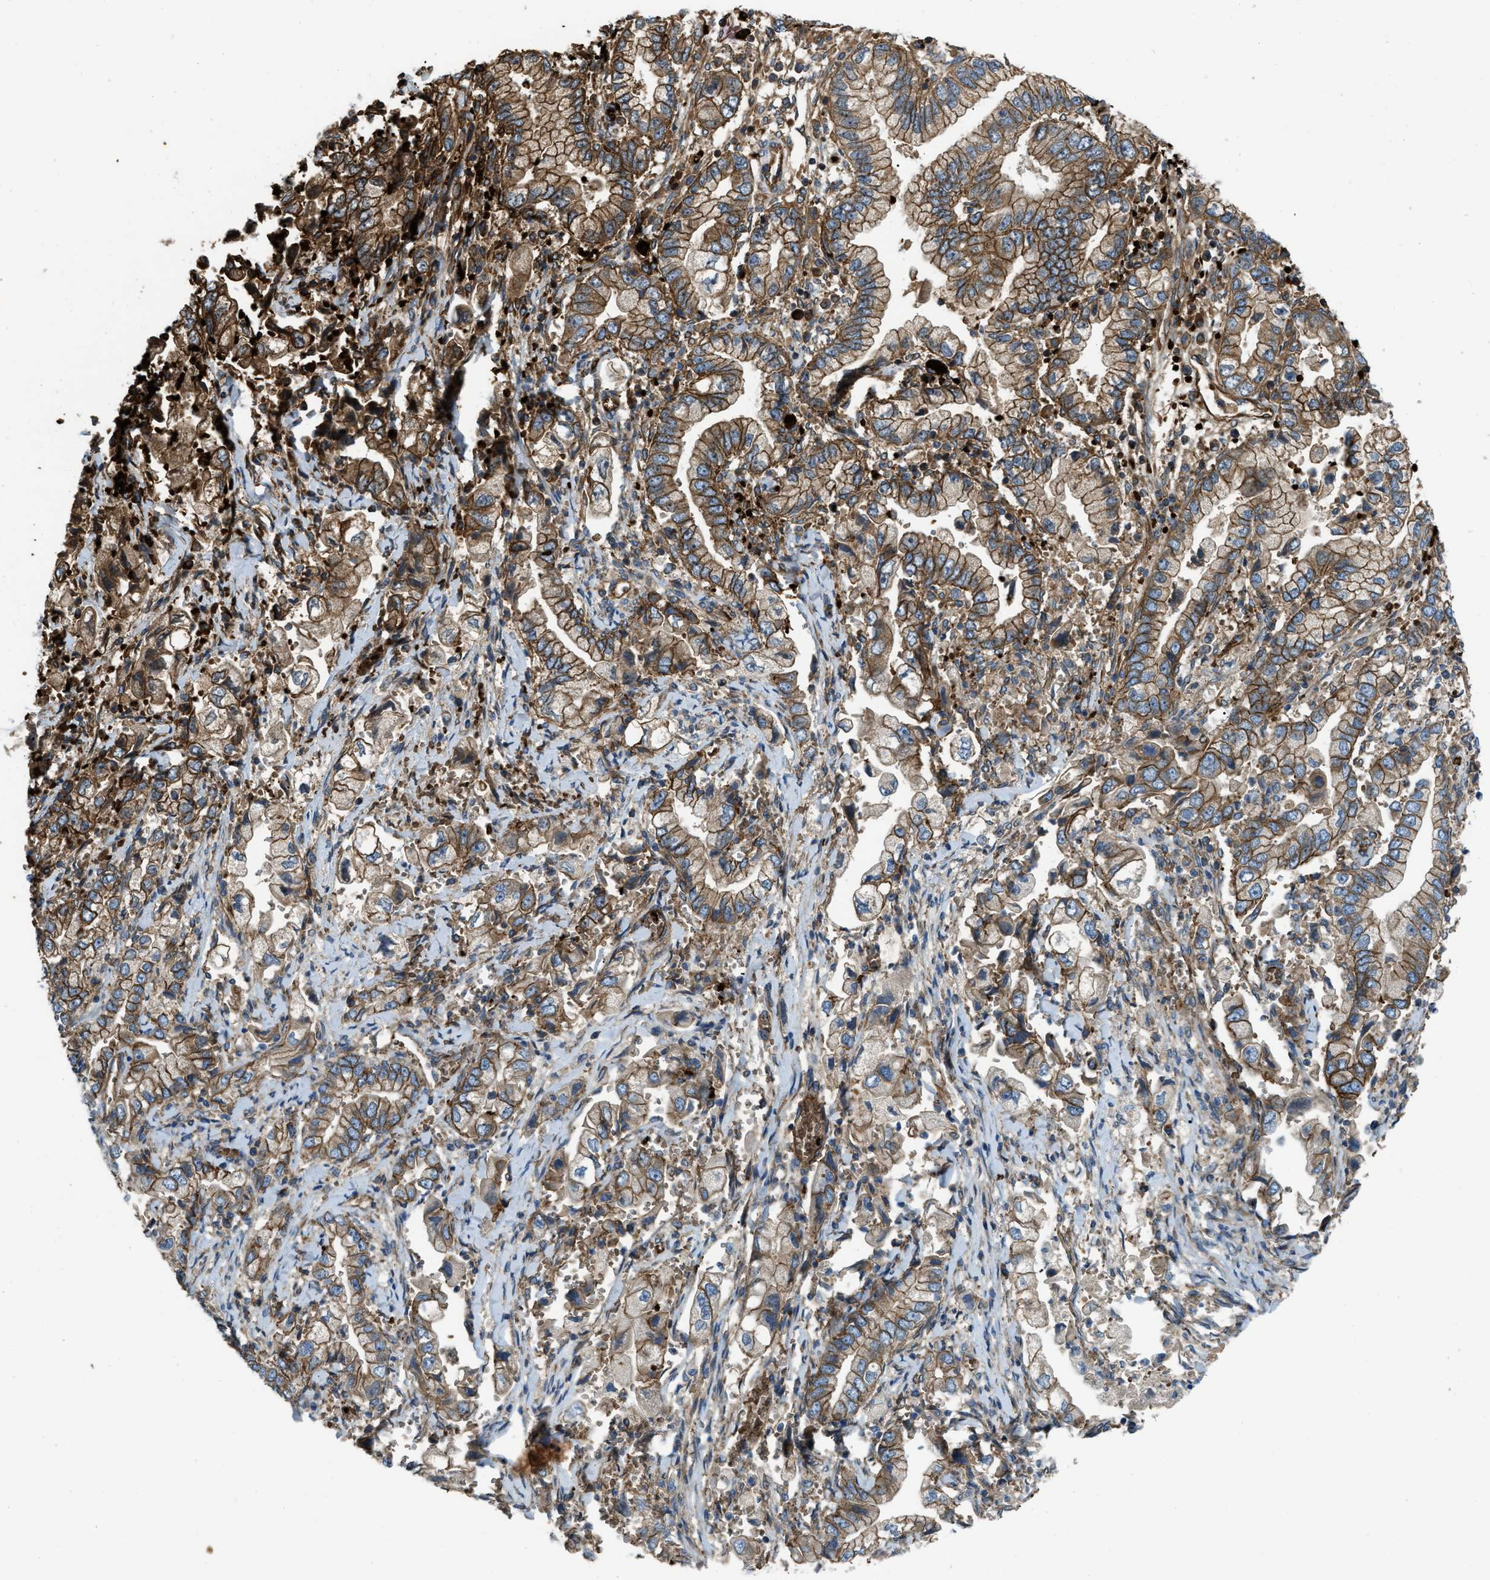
{"staining": {"intensity": "moderate", "quantity": ">75%", "location": "cytoplasmic/membranous"}, "tissue": "stomach cancer", "cell_type": "Tumor cells", "image_type": "cancer", "snomed": [{"axis": "morphology", "description": "Normal tissue, NOS"}, {"axis": "morphology", "description": "Adenocarcinoma, NOS"}, {"axis": "topography", "description": "Stomach"}], "caption": "High-power microscopy captured an IHC image of stomach cancer, revealing moderate cytoplasmic/membranous positivity in approximately >75% of tumor cells.", "gene": "ERC1", "patient": {"sex": "male", "age": 62}}